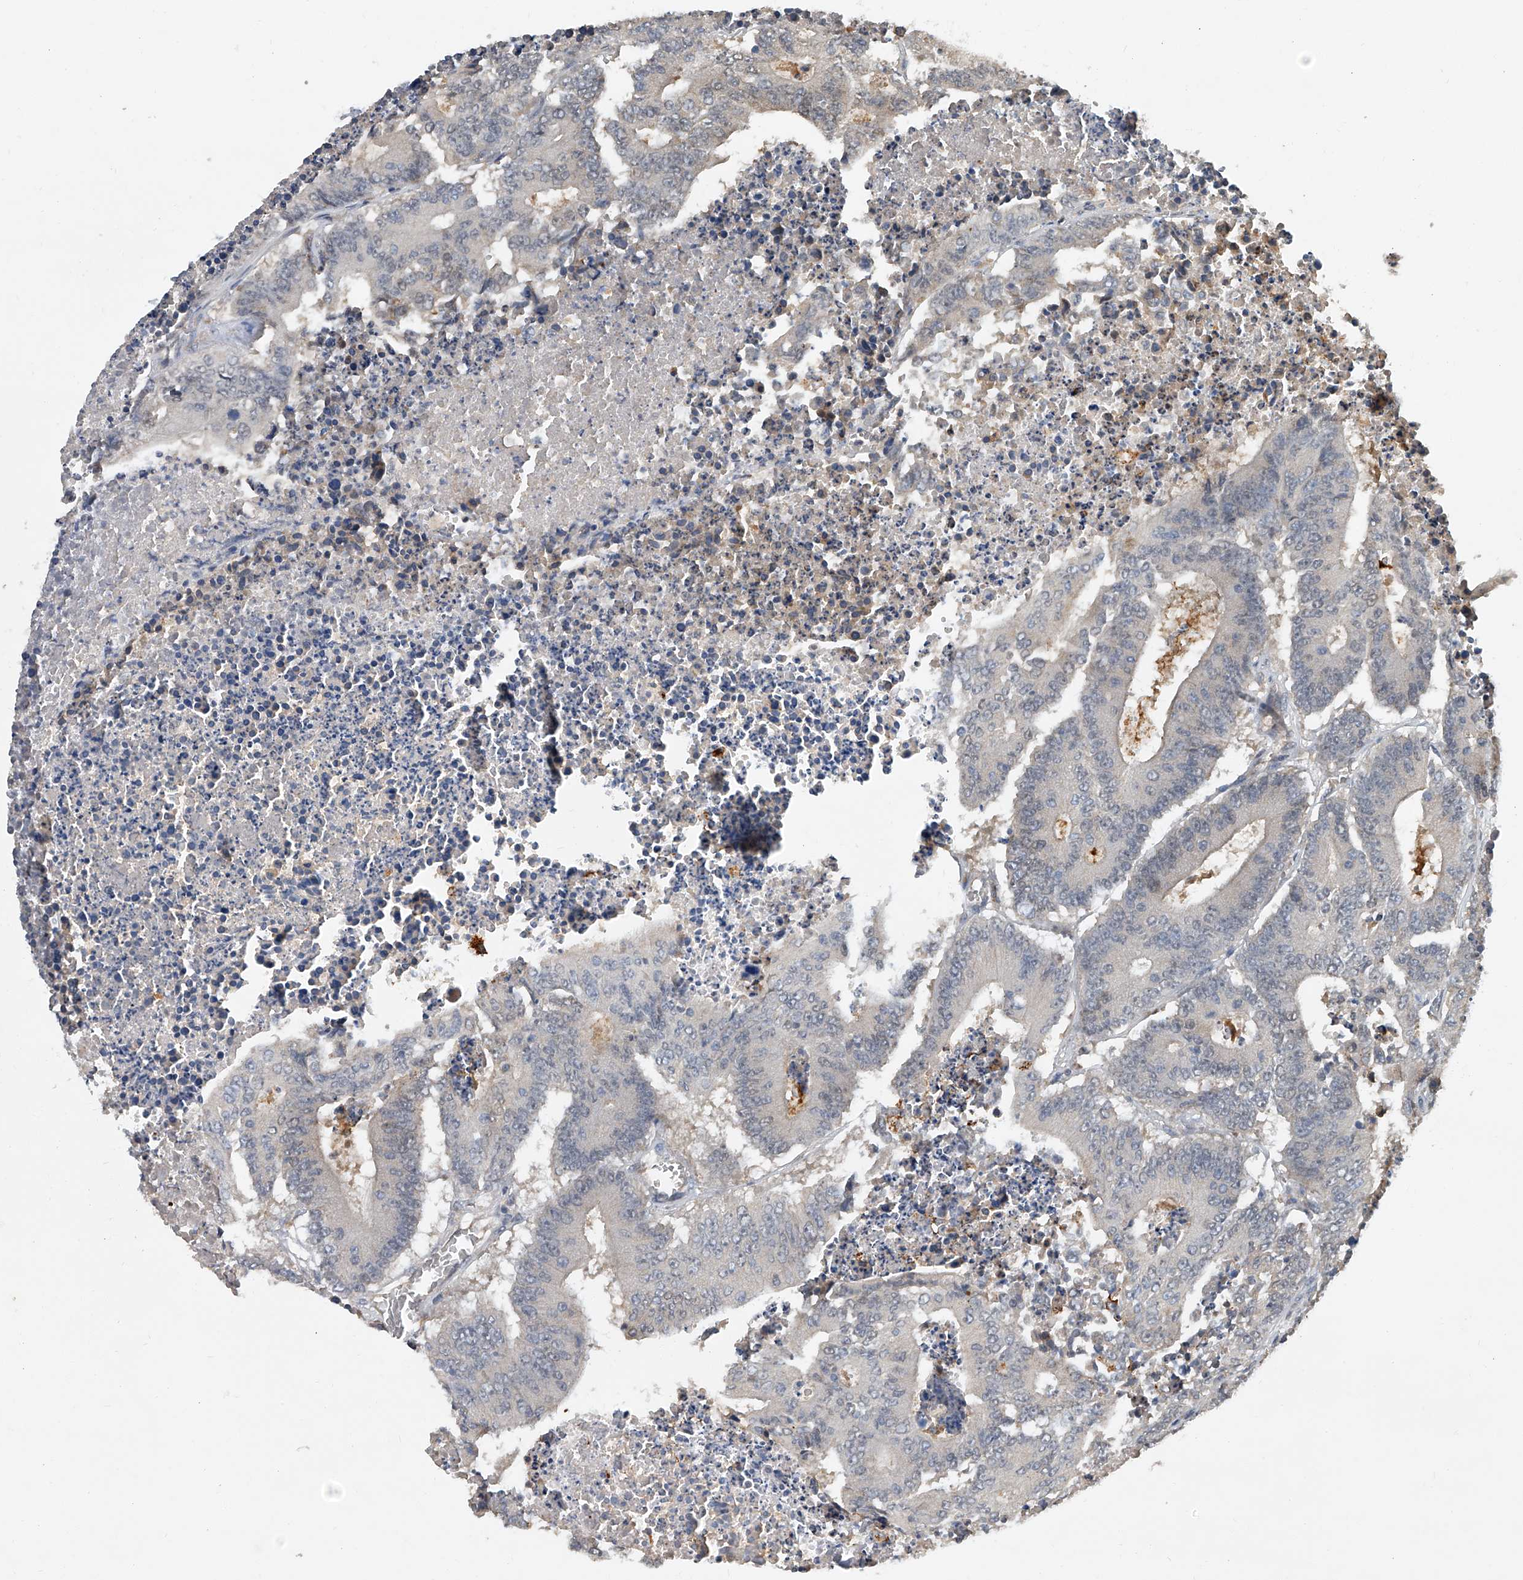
{"staining": {"intensity": "negative", "quantity": "none", "location": "none"}, "tissue": "colorectal cancer", "cell_type": "Tumor cells", "image_type": "cancer", "snomed": [{"axis": "morphology", "description": "Adenocarcinoma, NOS"}, {"axis": "topography", "description": "Colon"}], "caption": "The immunohistochemistry photomicrograph has no significant staining in tumor cells of colorectal cancer tissue.", "gene": "JAG2", "patient": {"sex": "male", "age": 87}}